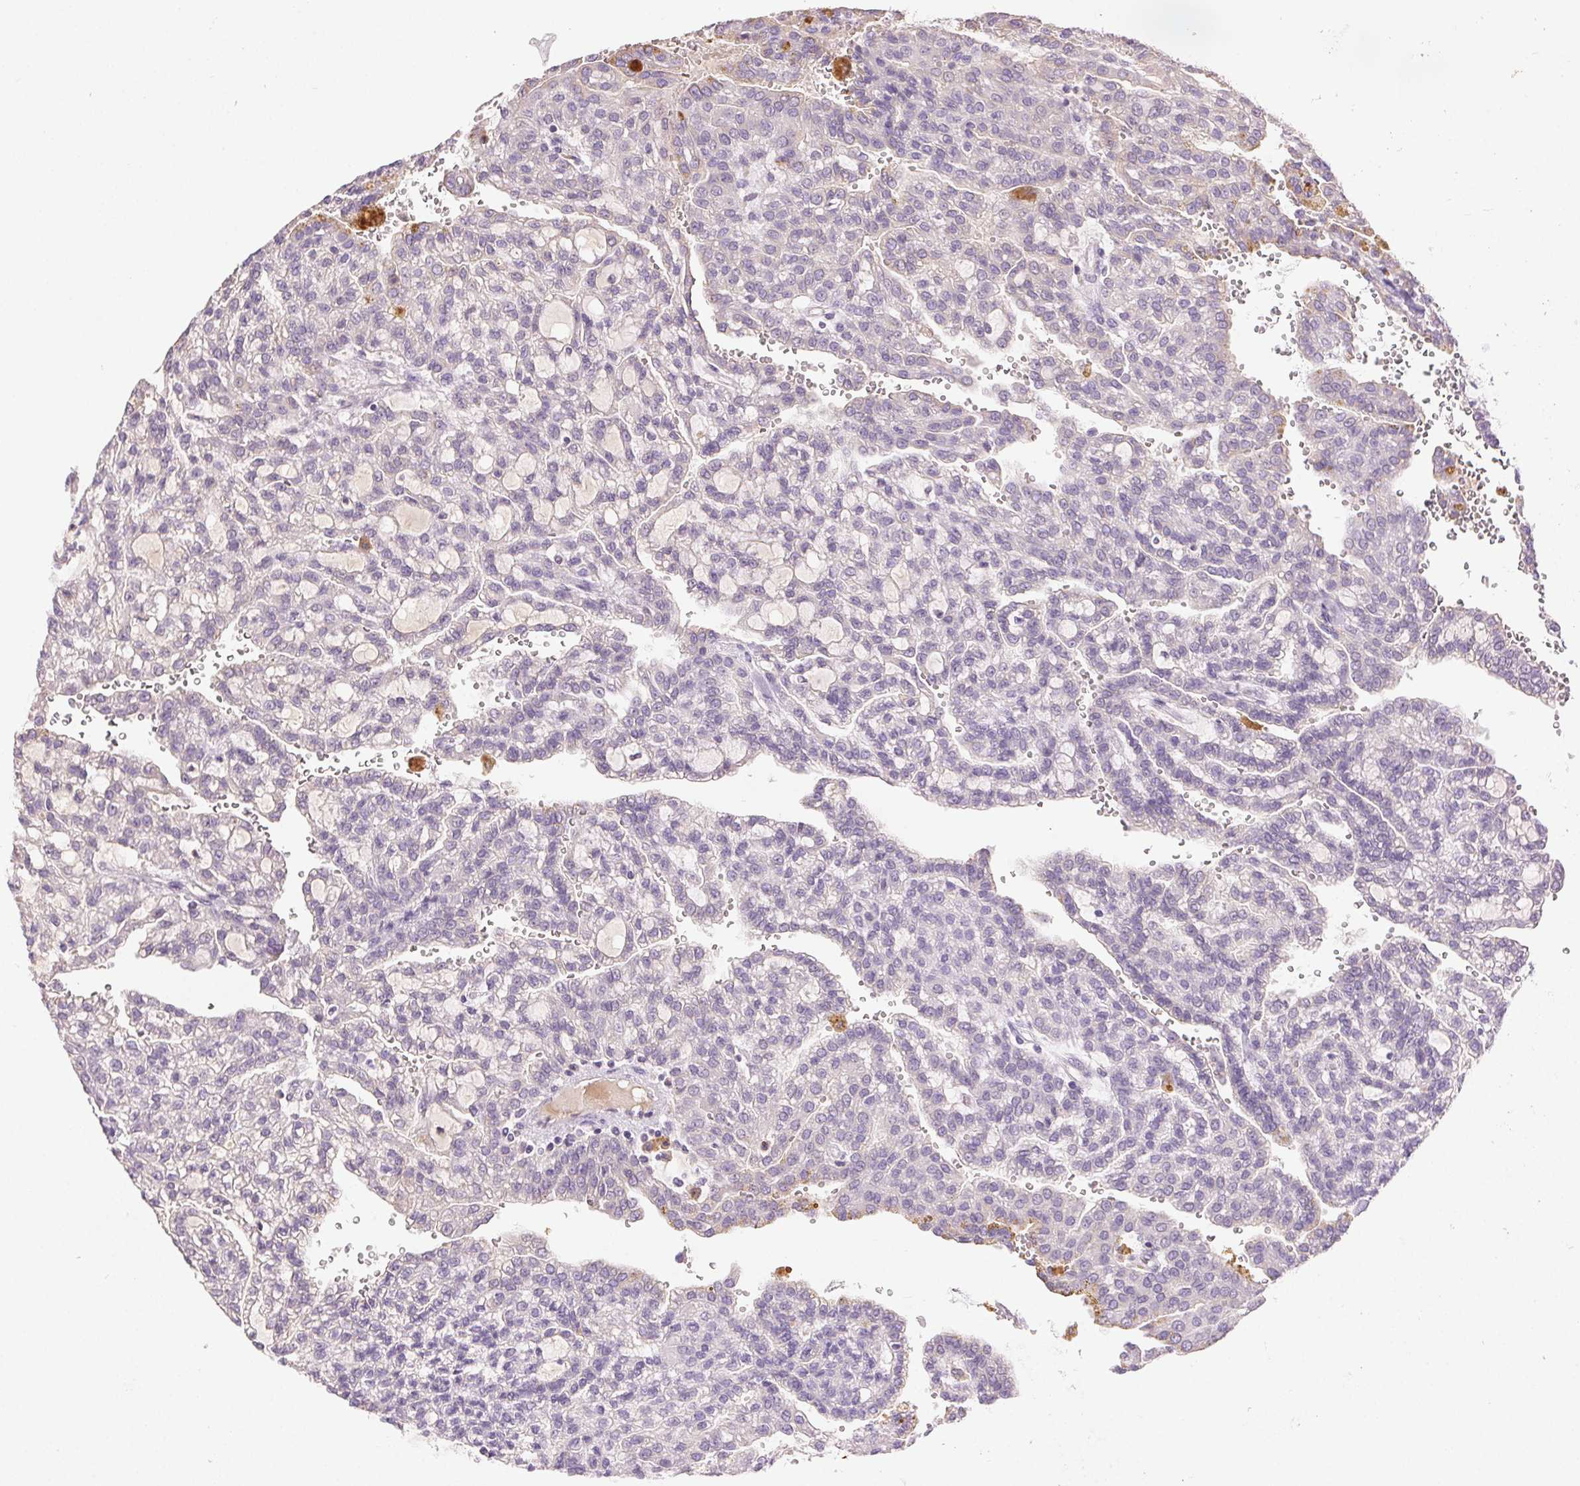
{"staining": {"intensity": "negative", "quantity": "none", "location": "none"}, "tissue": "renal cancer", "cell_type": "Tumor cells", "image_type": "cancer", "snomed": [{"axis": "morphology", "description": "Adenocarcinoma, NOS"}, {"axis": "topography", "description": "Kidney"}], "caption": "Immunohistochemistry of renal cancer exhibits no staining in tumor cells.", "gene": "BPIFB2", "patient": {"sex": "male", "age": 63}}